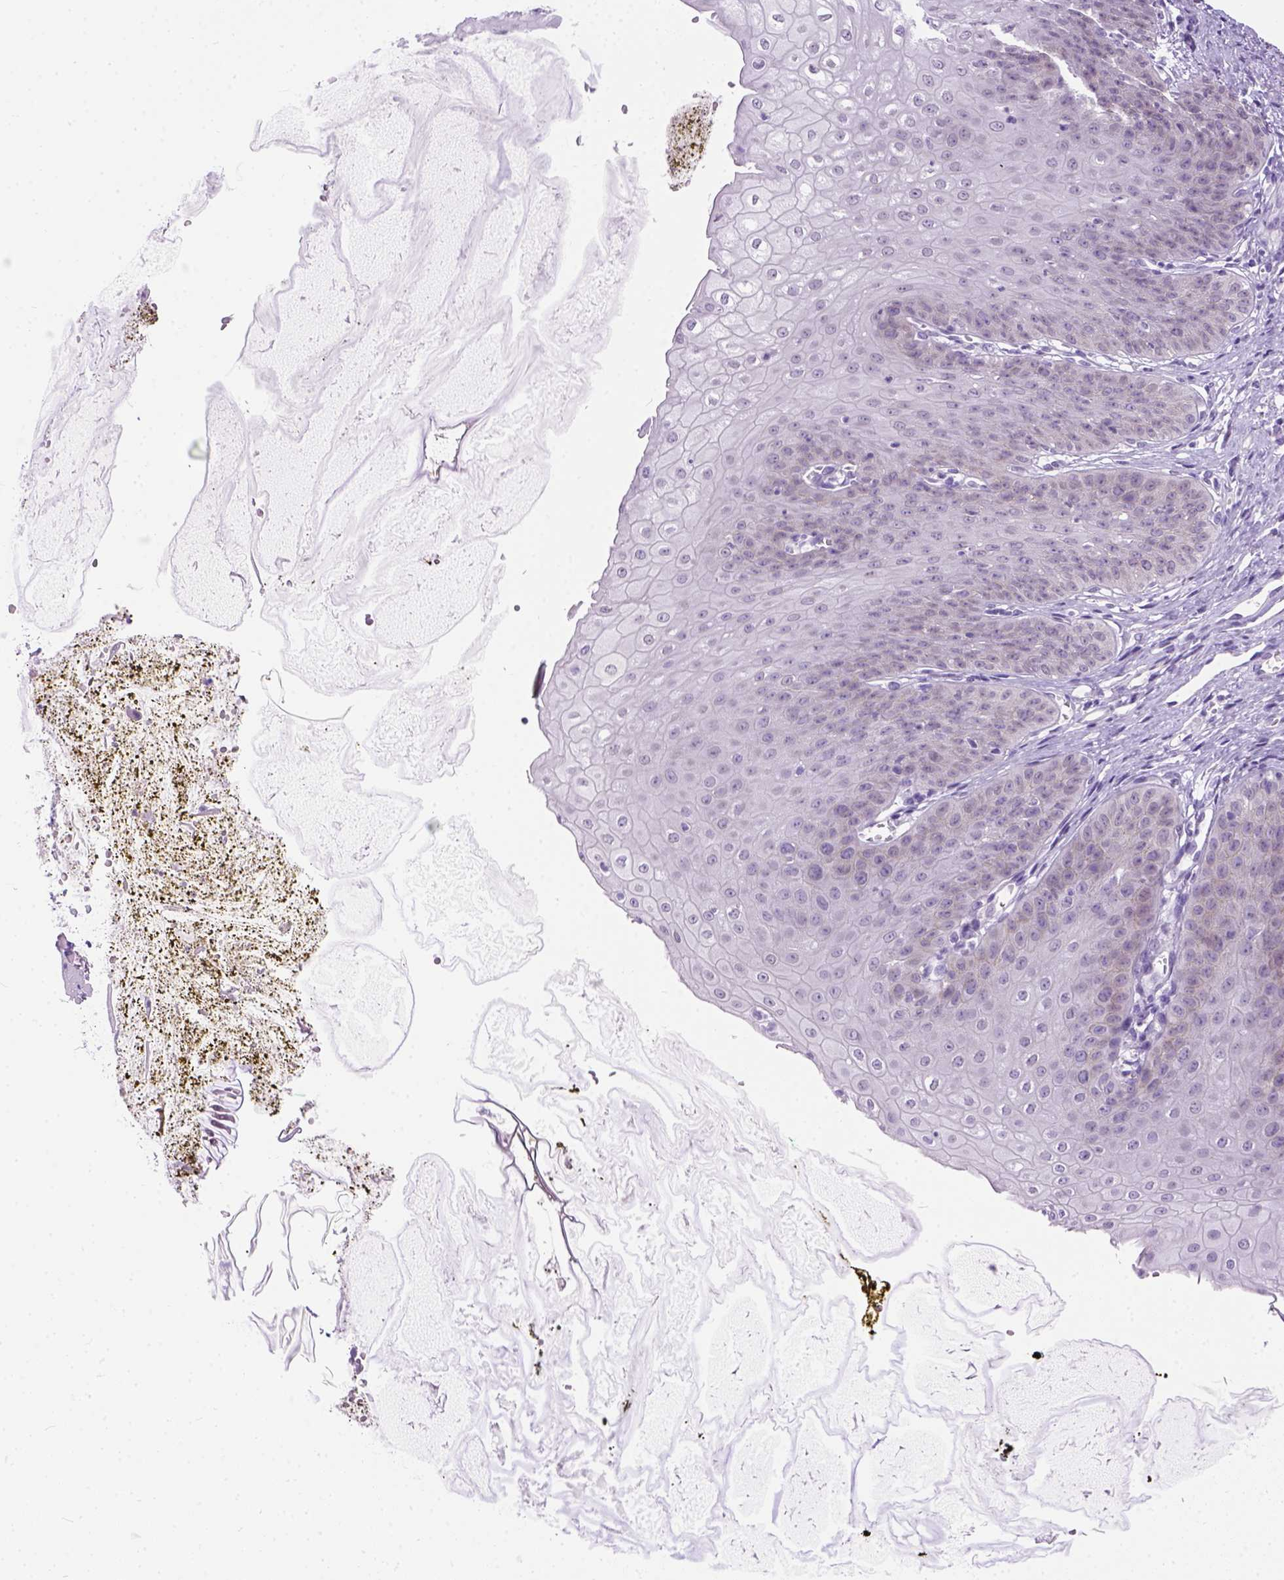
{"staining": {"intensity": "weak", "quantity": "<25%", "location": "cytoplasmic/membranous"}, "tissue": "esophagus", "cell_type": "Squamous epithelial cells", "image_type": "normal", "snomed": [{"axis": "morphology", "description": "Normal tissue, NOS"}, {"axis": "topography", "description": "Esophagus"}], "caption": "This is an immunohistochemistry image of unremarkable human esophagus. There is no positivity in squamous epithelial cells.", "gene": "FAM184B", "patient": {"sex": "male", "age": 71}}